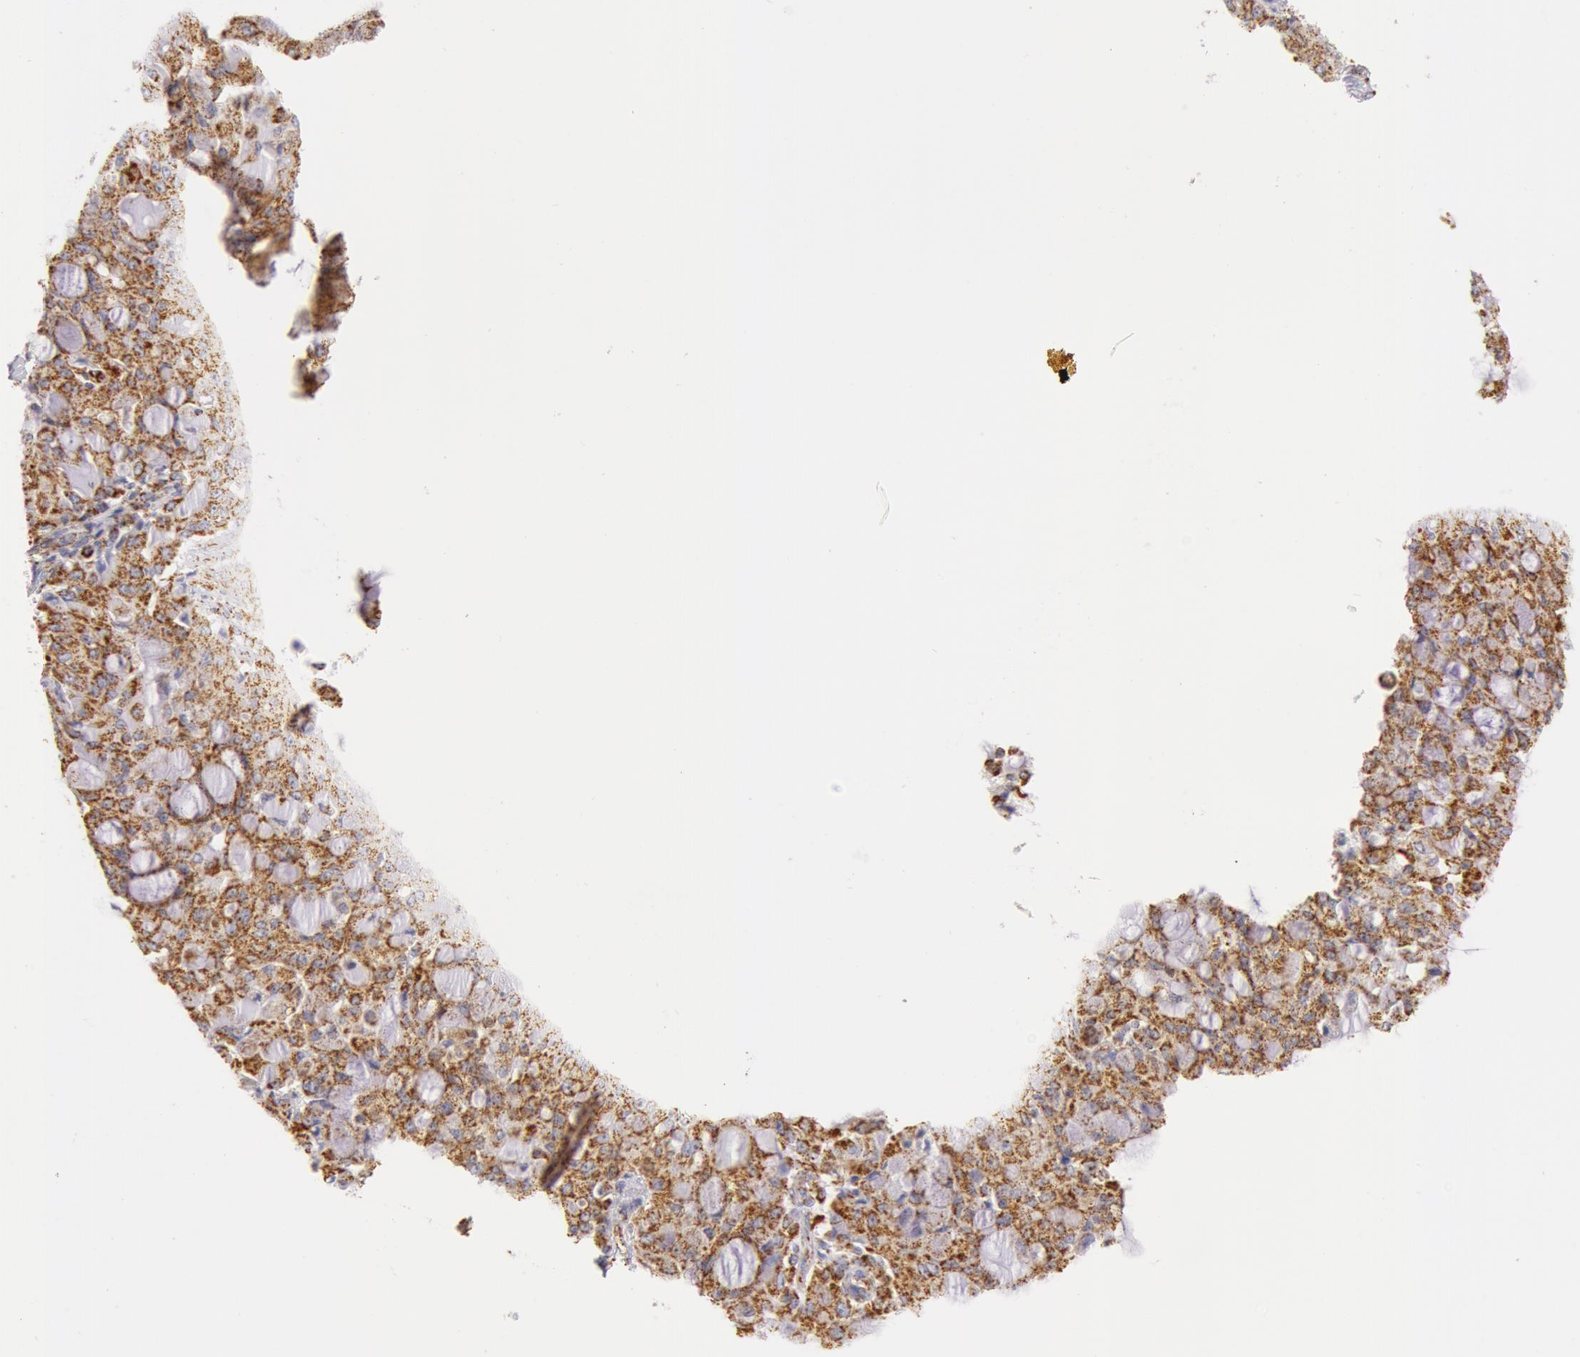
{"staining": {"intensity": "moderate", "quantity": ">75%", "location": "cytoplasmic/membranous"}, "tissue": "lung cancer", "cell_type": "Tumor cells", "image_type": "cancer", "snomed": [{"axis": "morphology", "description": "Adenocarcinoma, NOS"}, {"axis": "topography", "description": "Lung"}], "caption": "Brown immunohistochemical staining in lung adenocarcinoma reveals moderate cytoplasmic/membranous positivity in approximately >75% of tumor cells.", "gene": "ATP5F1B", "patient": {"sex": "female", "age": 44}}